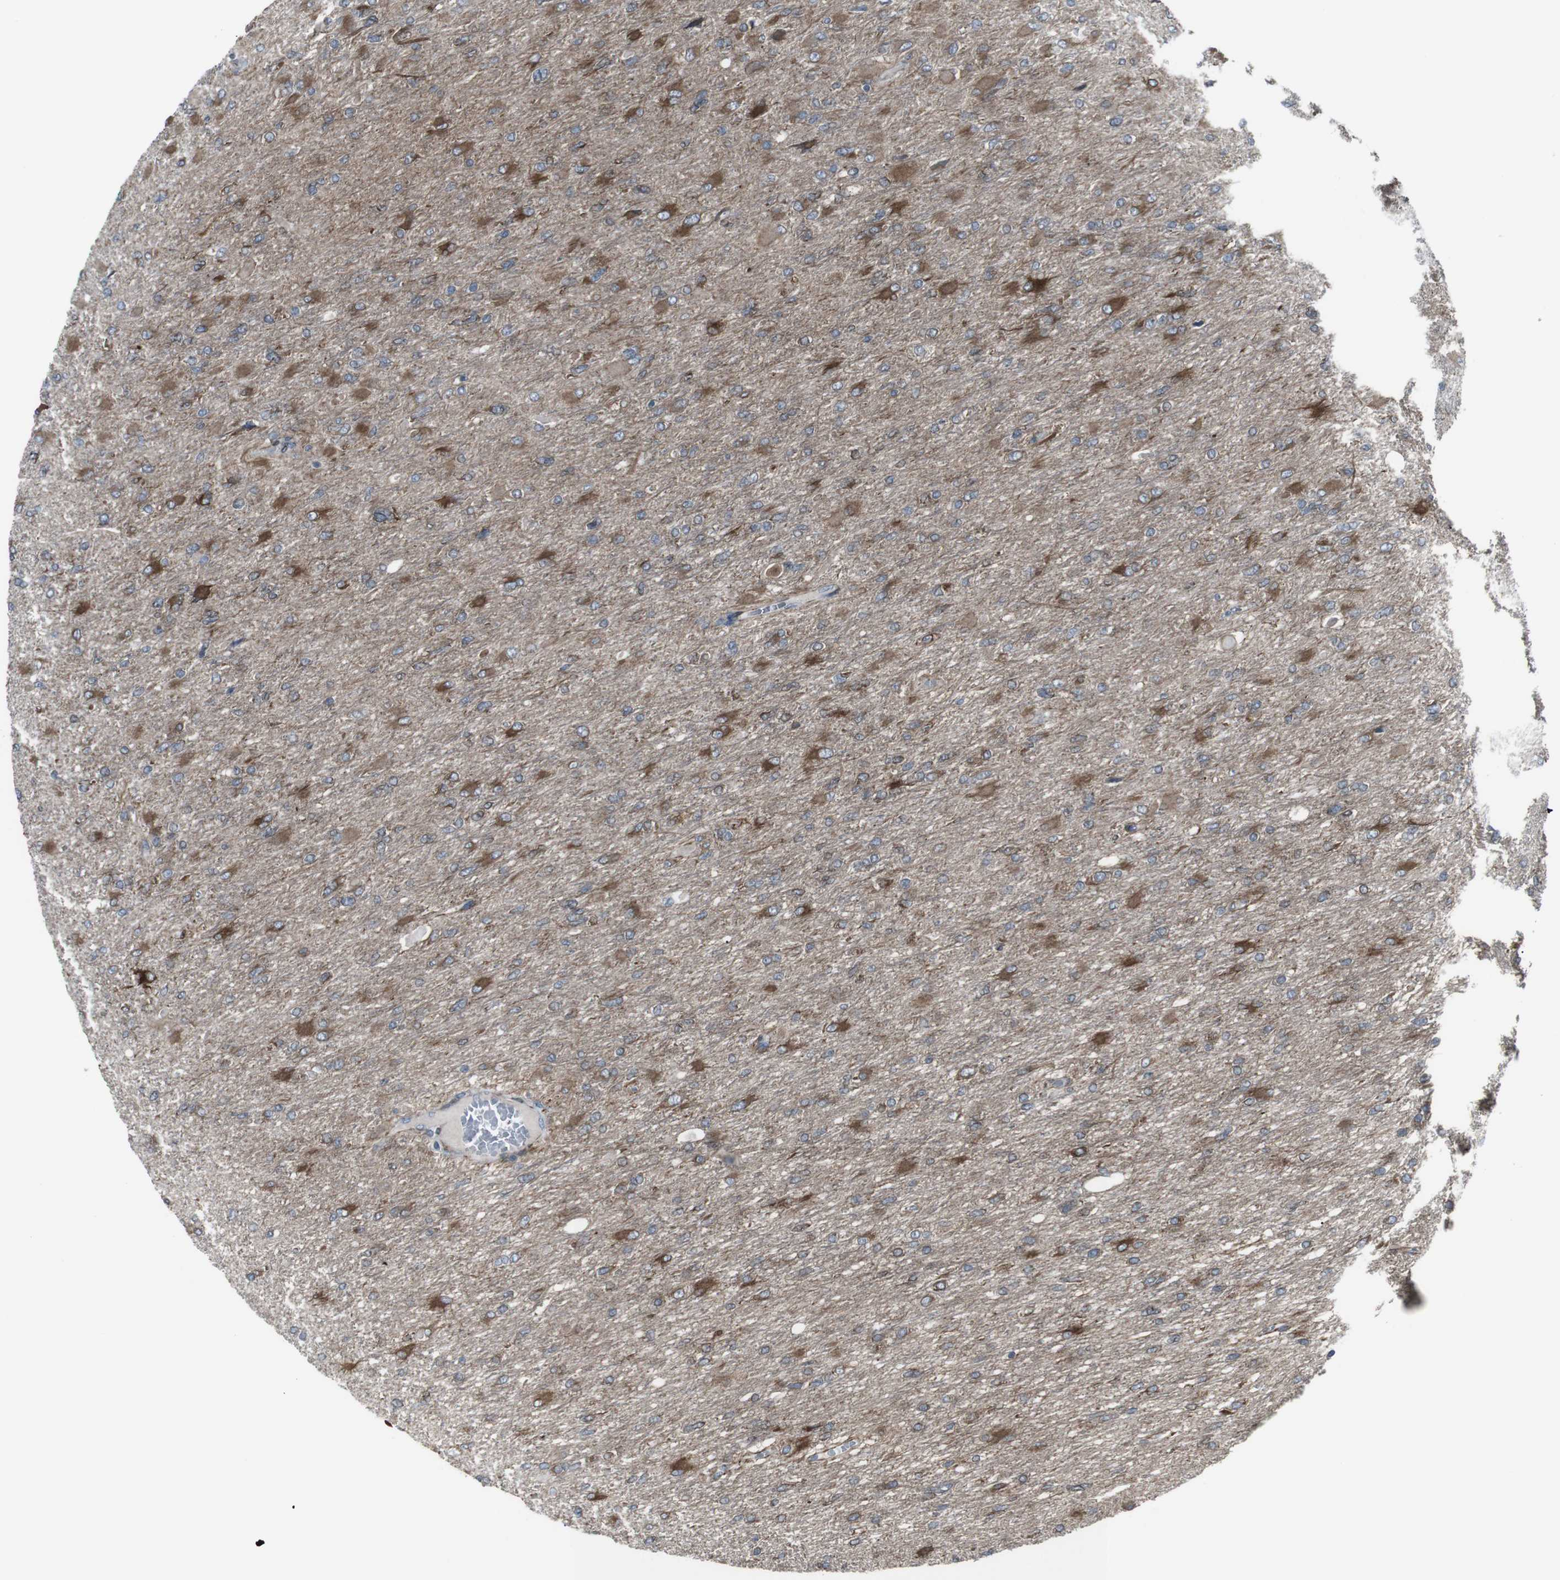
{"staining": {"intensity": "moderate", "quantity": ">75%", "location": "cytoplasmic/membranous"}, "tissue": "glioma", "cell_type": "Tumor cells", "image_type": "cancer", "snomed": [{"axis": "morphology", "description": "Glioma, malignant, High grade"}, {"axis": "topography", "description": "Cerebral cortex"}], "caption": "This is an image of IHC staining of malignant glioma (high-grade), which shows moderate staining in the cytoplasmic/membranous of tumor cells.", "gene": "LNPK", "patient": {"sex": "female", "age": 36}}